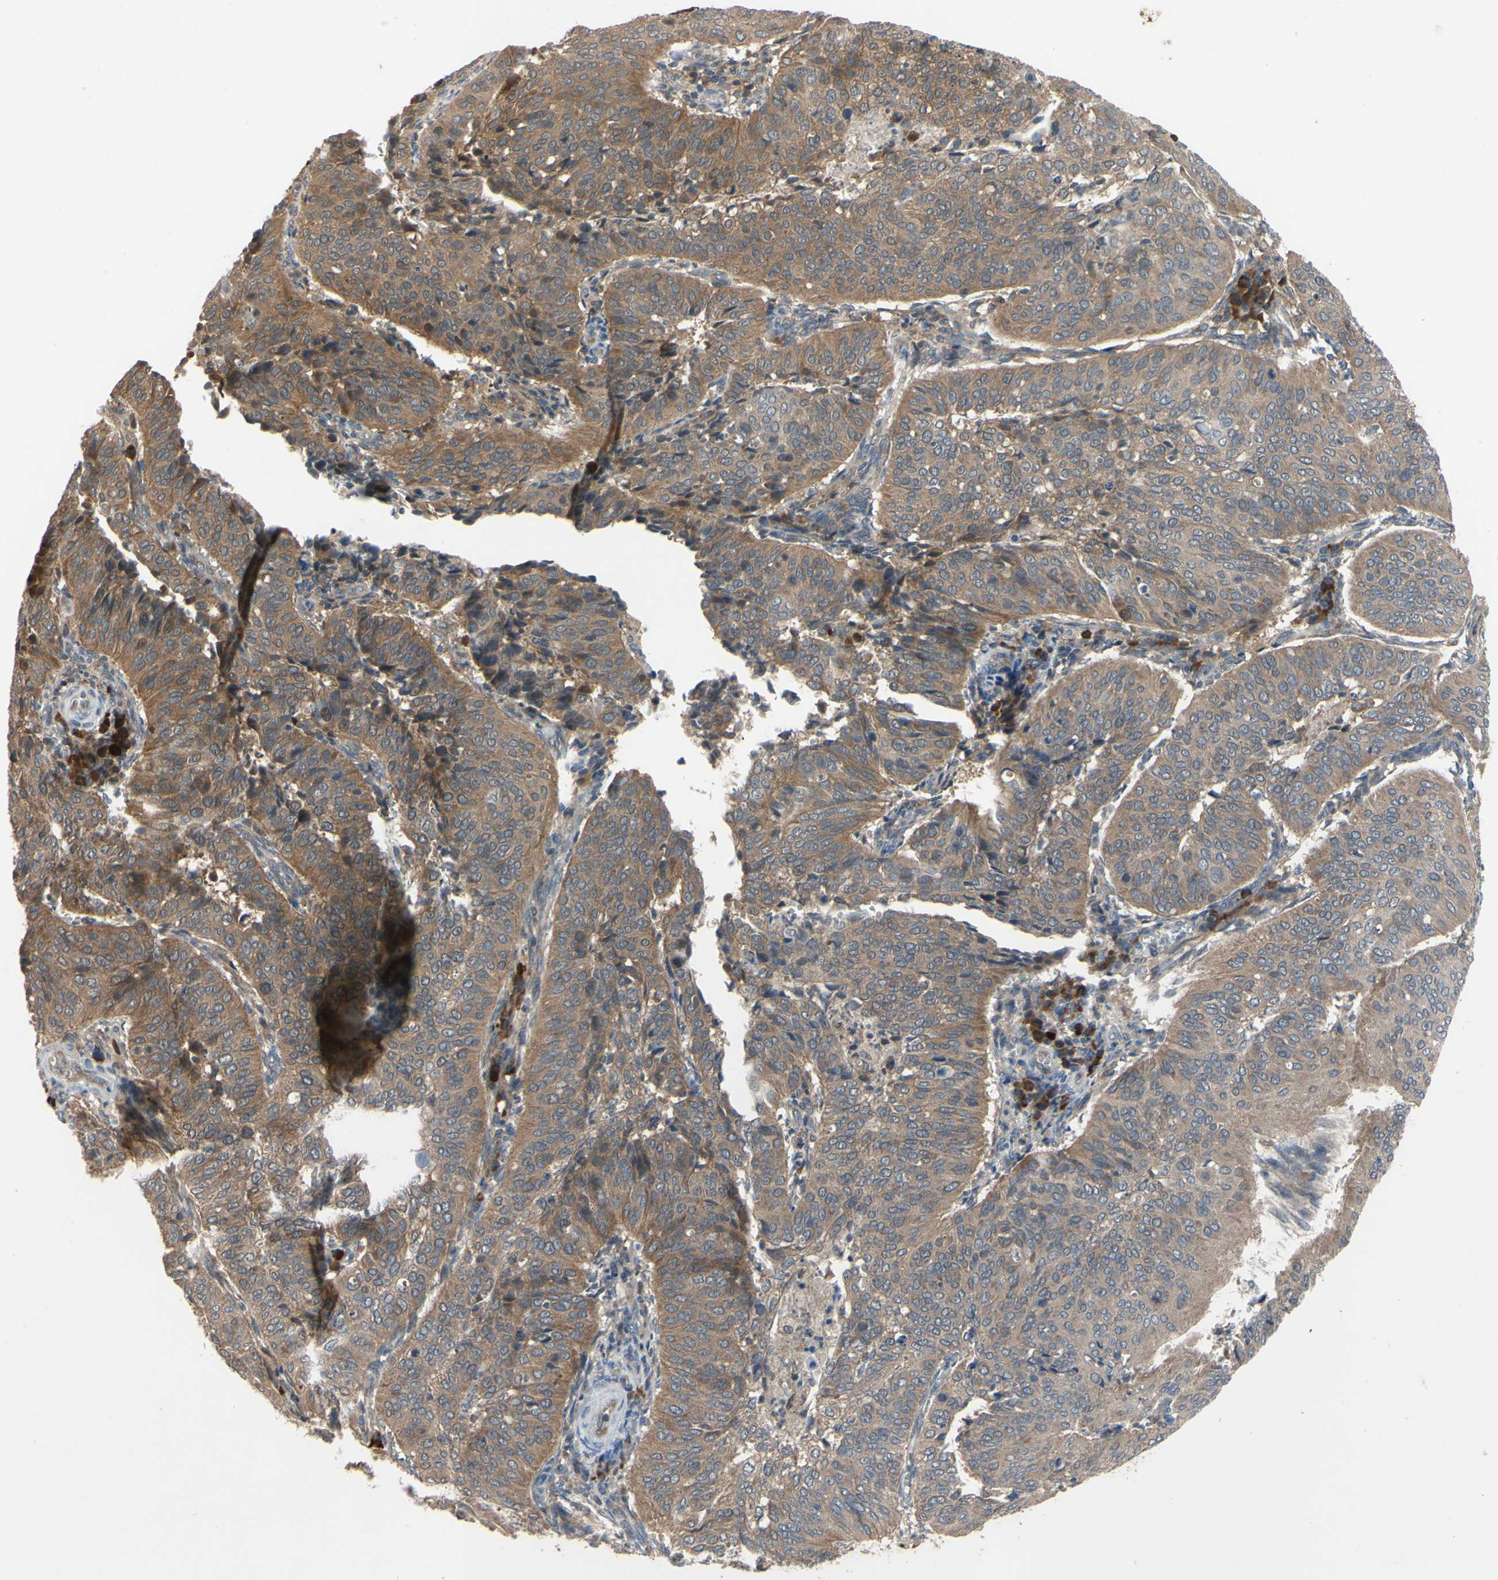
{"staining": {"intensity": "moderate", "quantity": ">75%", "location": "cytoplasmic/membranous"}, "tissue": "cervical cancer", "cell_type": "Tumor cells", "image_type": "cancer", "snomed": [{"axis": "morphology", "description": "Normal tissue, NOS"}, {"axis": "morphology", "description": "Squamous cell carcinoma, NOS"}, {"axis": "topography", "description": "Cervix"}], "caption": "Brown immunohistochemical staining in human cervical cancer displays moderate cytoplasmic/membranous expression in approximately >75% of tumor cells.", "gene": "XIAP", "patient": {"sex": "female", "age": 39}}